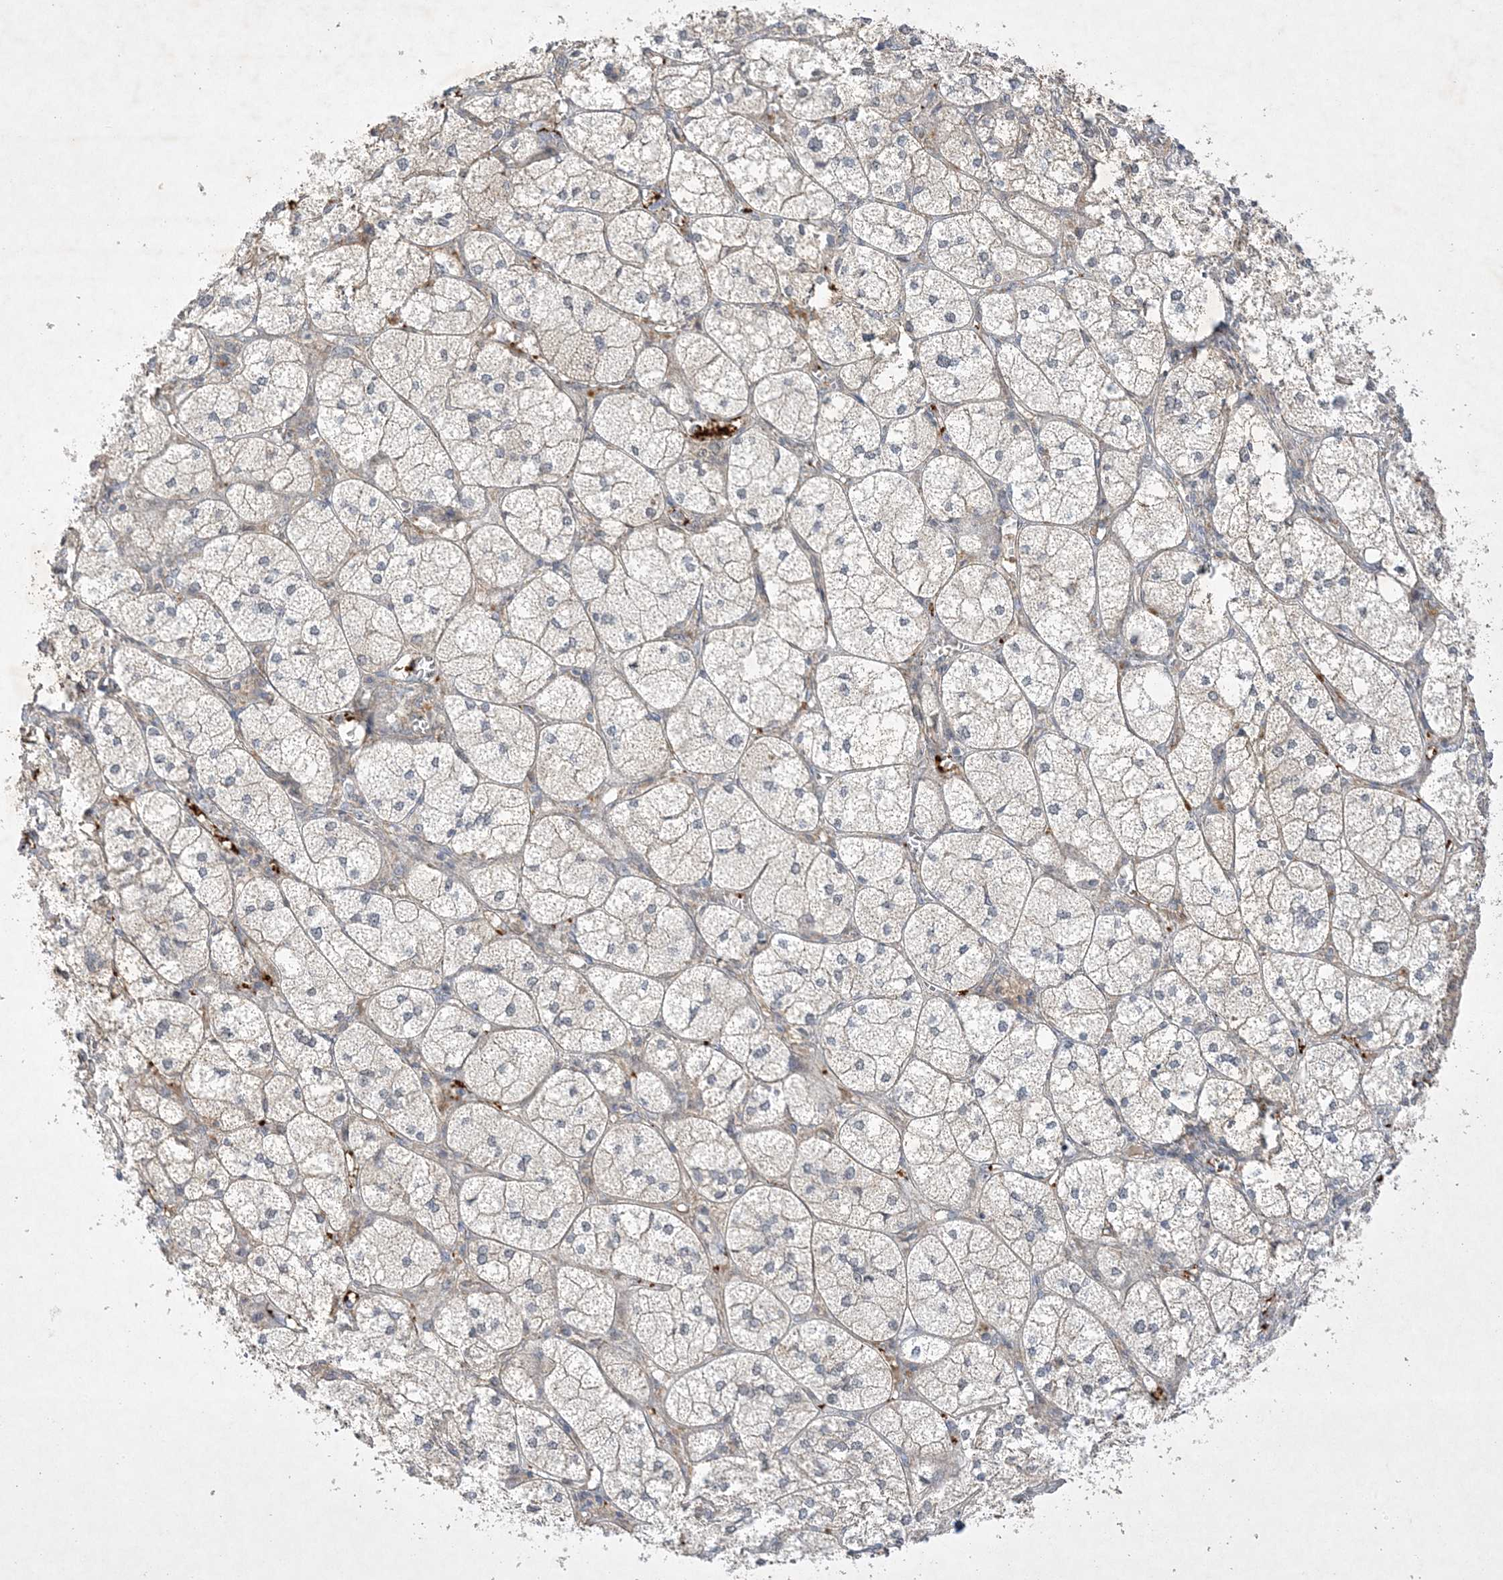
{"staining": {"intensity": "weak", "quantity": "25%-75%", "location": "cytoplasmic/membranous"}, "tissue": "adrenal gland", "cell_type": "Glandular cells", "image_type": "normal", "snomed": [{"axis": "morphology", "description": "Normal tissue, NOS"}, {"axis": "topography", "description": "Adrenal gland"}], "caption": "Immunohistochemical staining of normal human adrenal gland displays 25%-75% levels of weak cytoplasmic/membranous protein positivity in approximately 25%-75% of glandular cells.", "gene": "NAF1", "patient": {"sex": "female", "age": 61}}